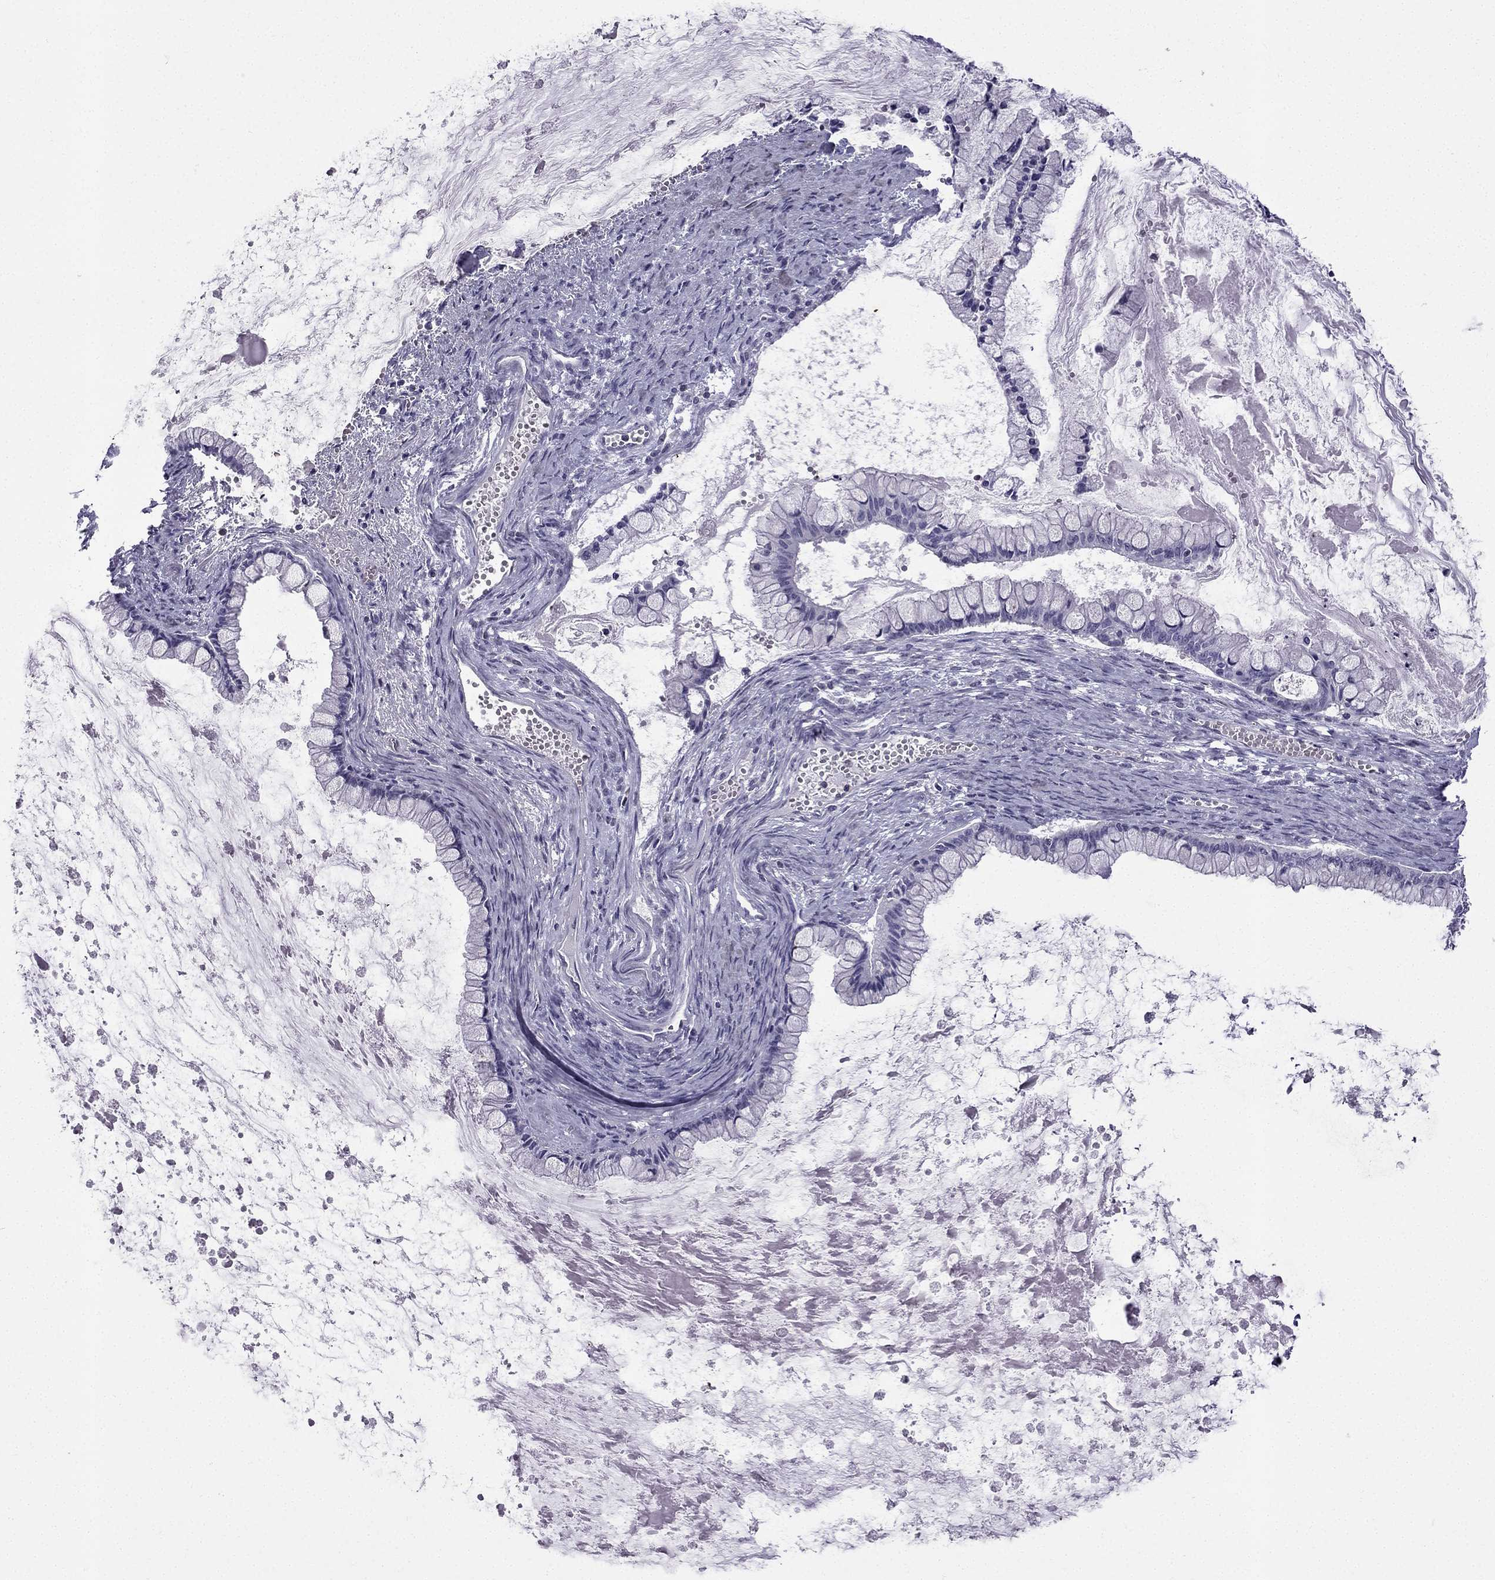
{"staining": {"intensity": "negative", "quantity": "none", "location": "none"}, "tissue": "ovarian cancer", "cell_type": "Tumor cells", "image_type": "cancer", "snomed": [{"axis": "morphology", "description": "Cystadenocarcinoma, mucinous, NOS"}, {"axis": "topography", "description": "Ovary"}], "caption": "Tumor cells are negative for protein expression in human ovarian cancer.", "gene": "CCK", "patient": {"sex": "female", "age": 67}}